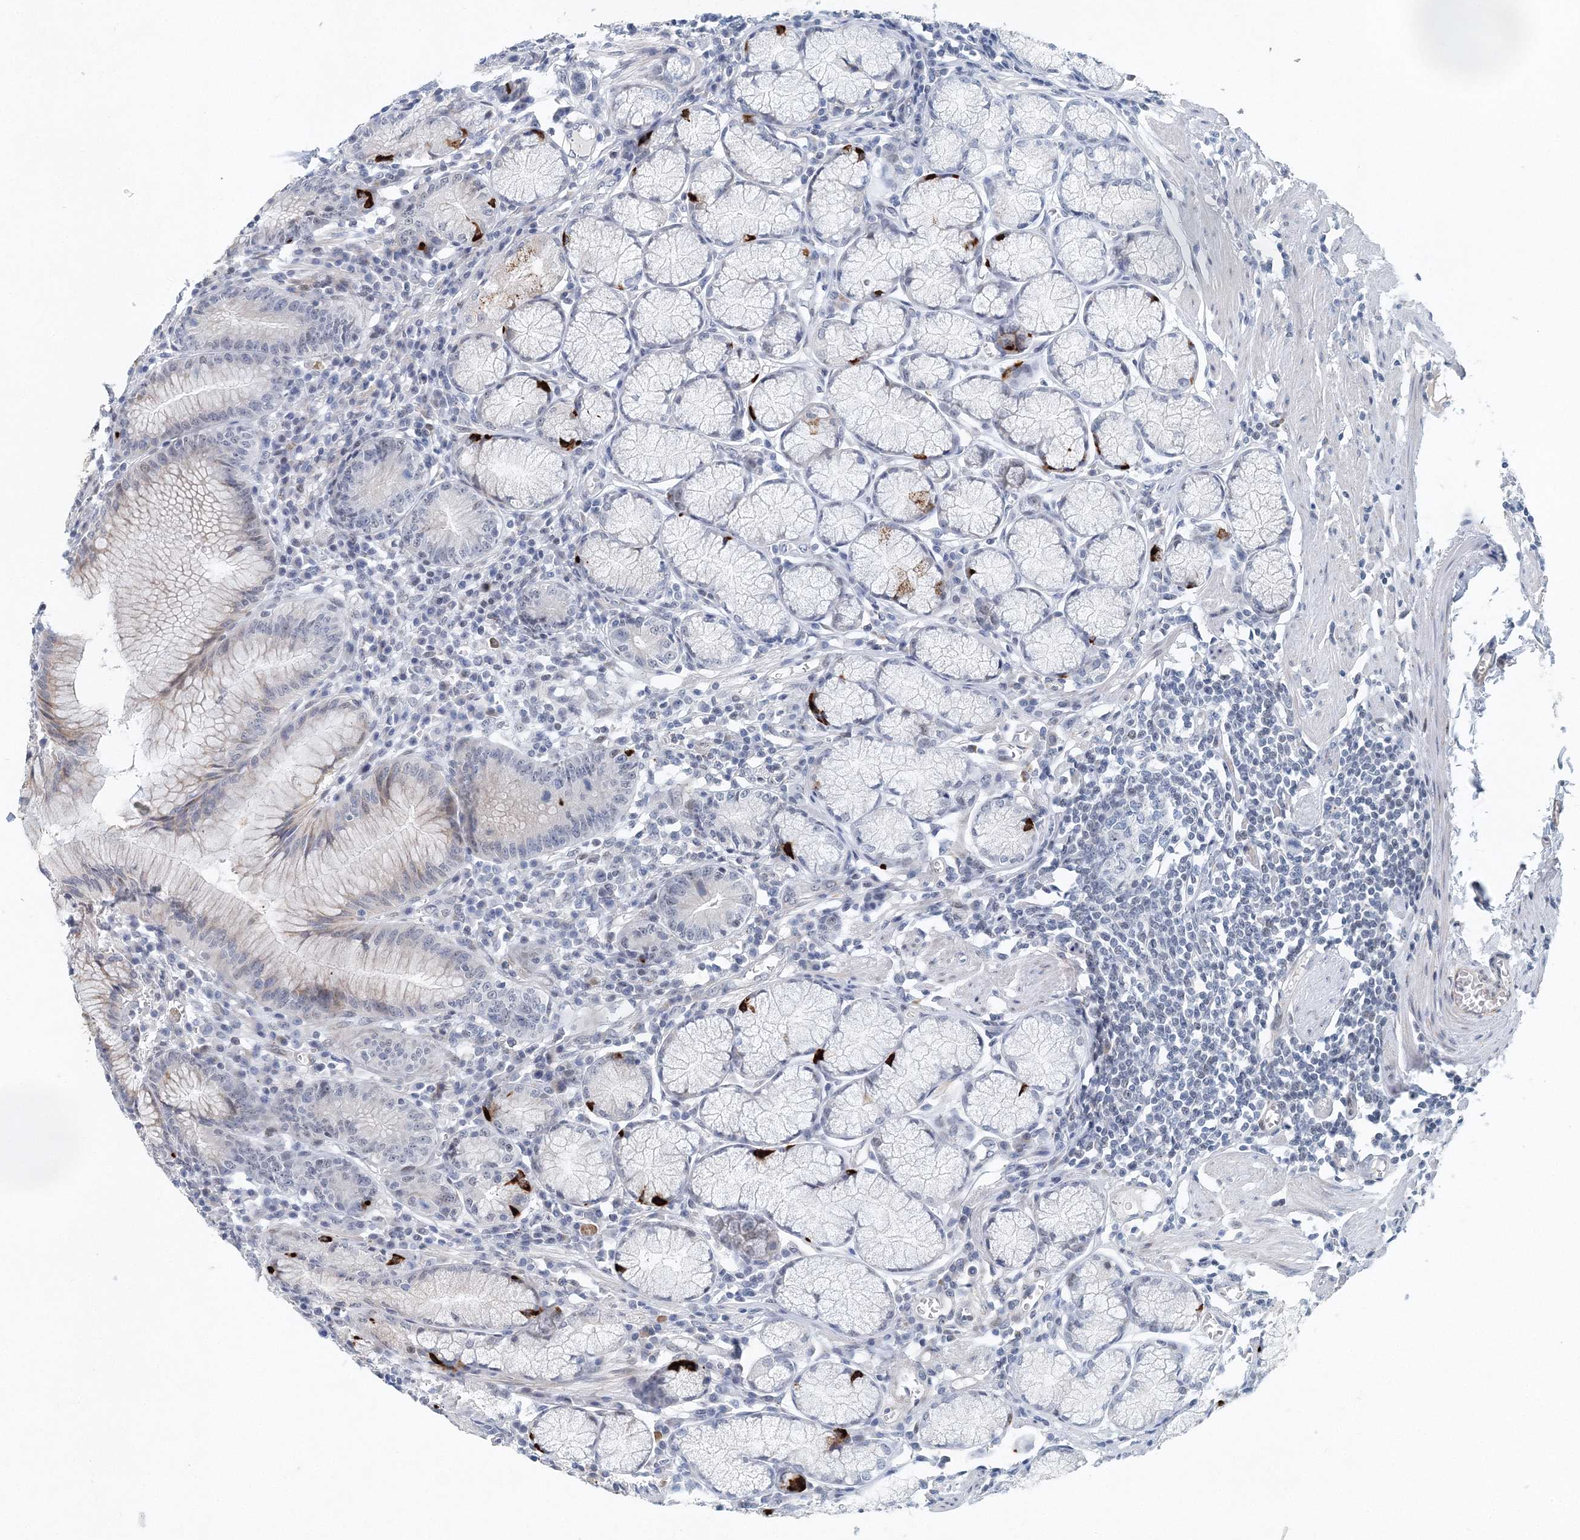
{"staining": {"intensity": "moderate", "quantity": "25%-75%", "location": "cytoplasmic/membranous"}, "tissue": "stomach", "cell_type": "Glandular cells", "image_type": "normal", "snomed": [{"axis": "morphology", "description": "Normal tissue, NOS"}, {"axis": "topography", "description": "Stomach"}], "caption": "The photomicrograph shows immunohistochemical staining of benign stomach. There is moderate cytoplasmic/membranous staining is identified in about 25%-75% of glandular cells. The staining is performed using DAB (3,3'-diaminobenzidine) brown chromogen to label protein expression. The nuclei are counter-stained blue using hematoxylin.", "gene": "UIMC1", "patient": {"sex": "male", "age": 55}}